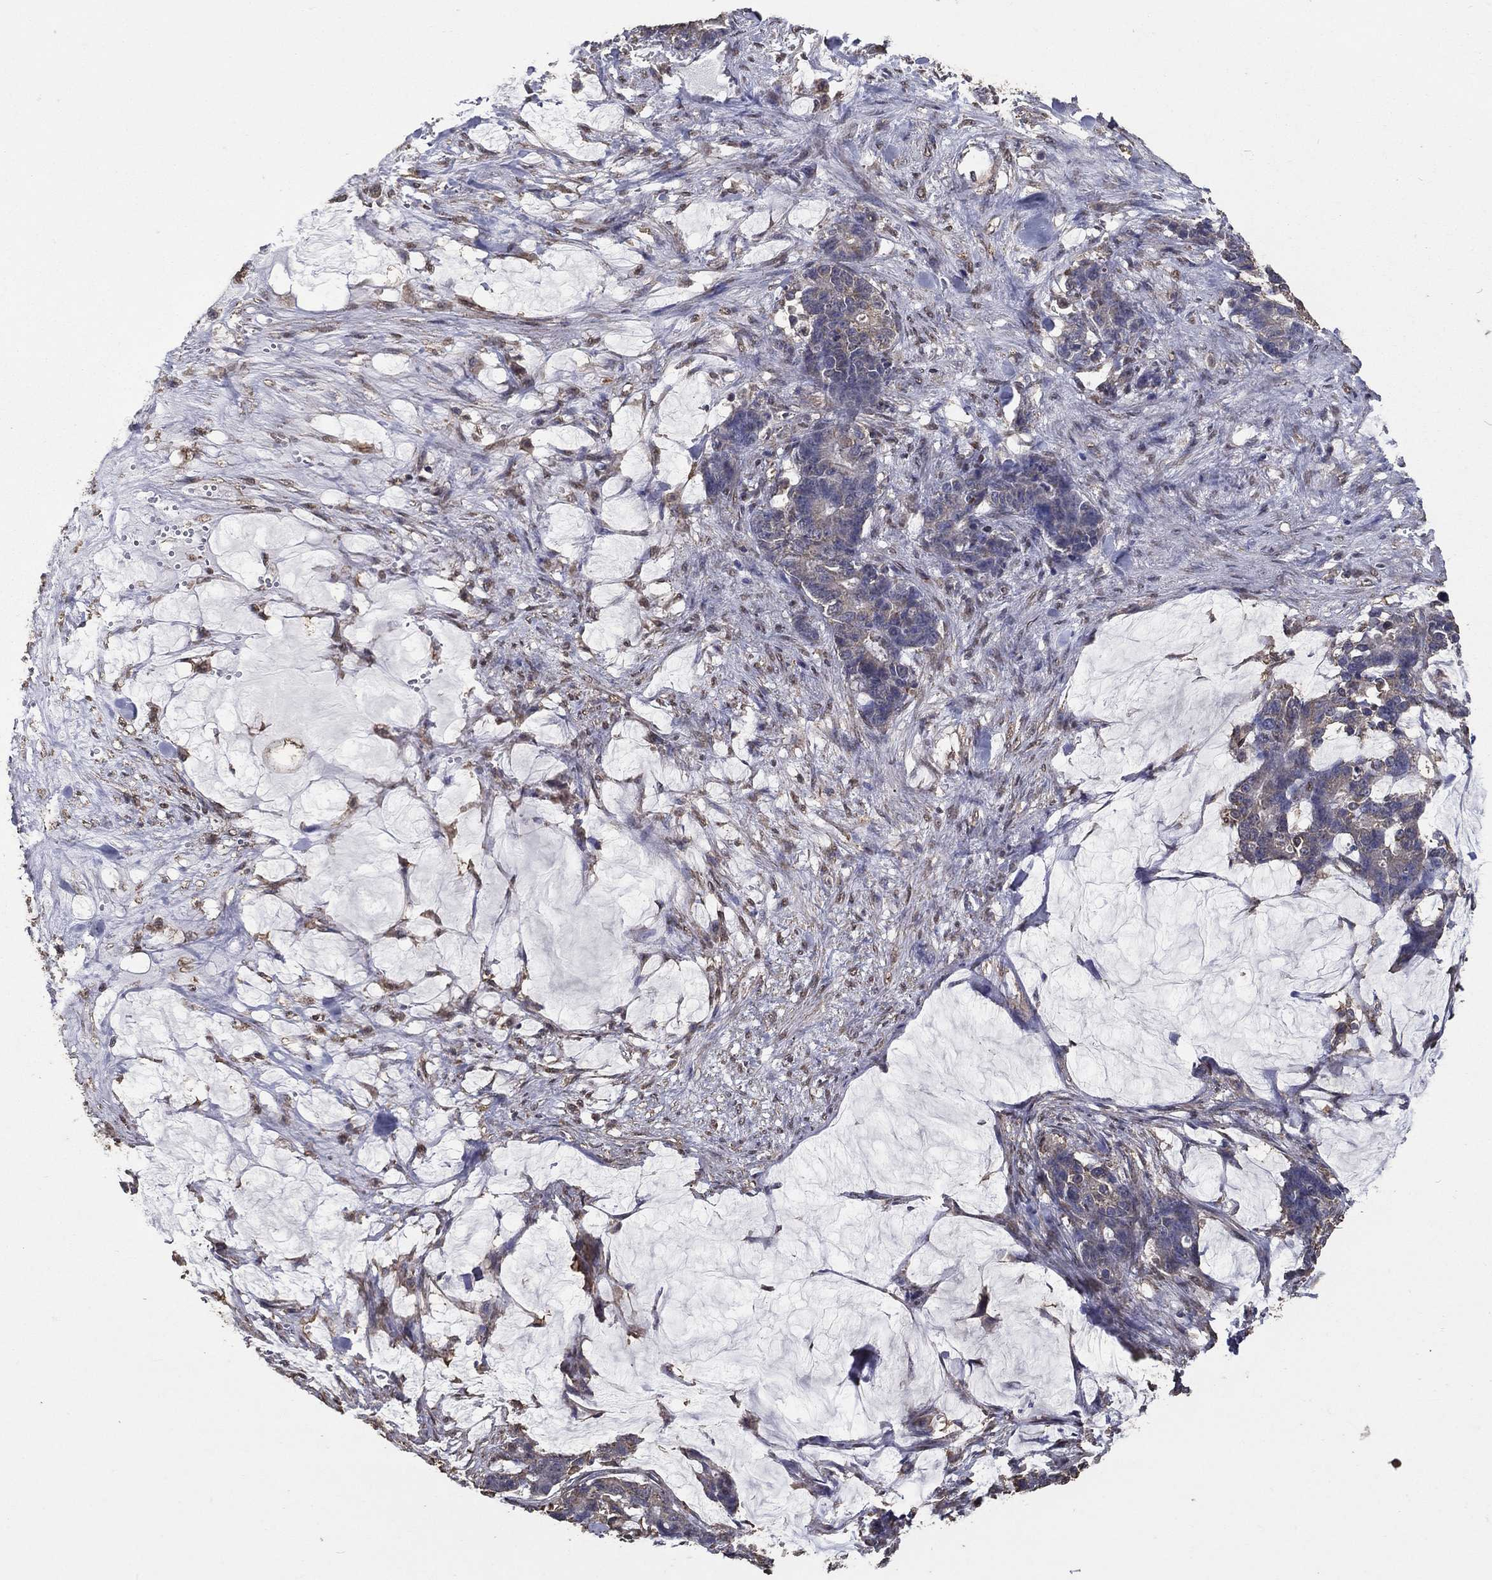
{"staining": {"intensity": "negative", "quantity": "none", "location": "none"}, "tissue": "stomach cancer", "cell_type": "Tumor cells", "image_type": "cancer", "snomed": [{"axis": "morphology", "description": "Normal tissue, NOS"}, {"axis": "morphology", "description": "Adenocarcinoma, NOS"}, {"axis": "topography", "description": "Stomach"}], "caption": "This micrograph is of stomach adenocarcinoma stained with immunohistochemistry to label a protein in brown with the nuclei are counter-stained blue. There is no expression in tumor cells.", "gene": "GPR183", "patient": {"sex": "female", "age": 64}}